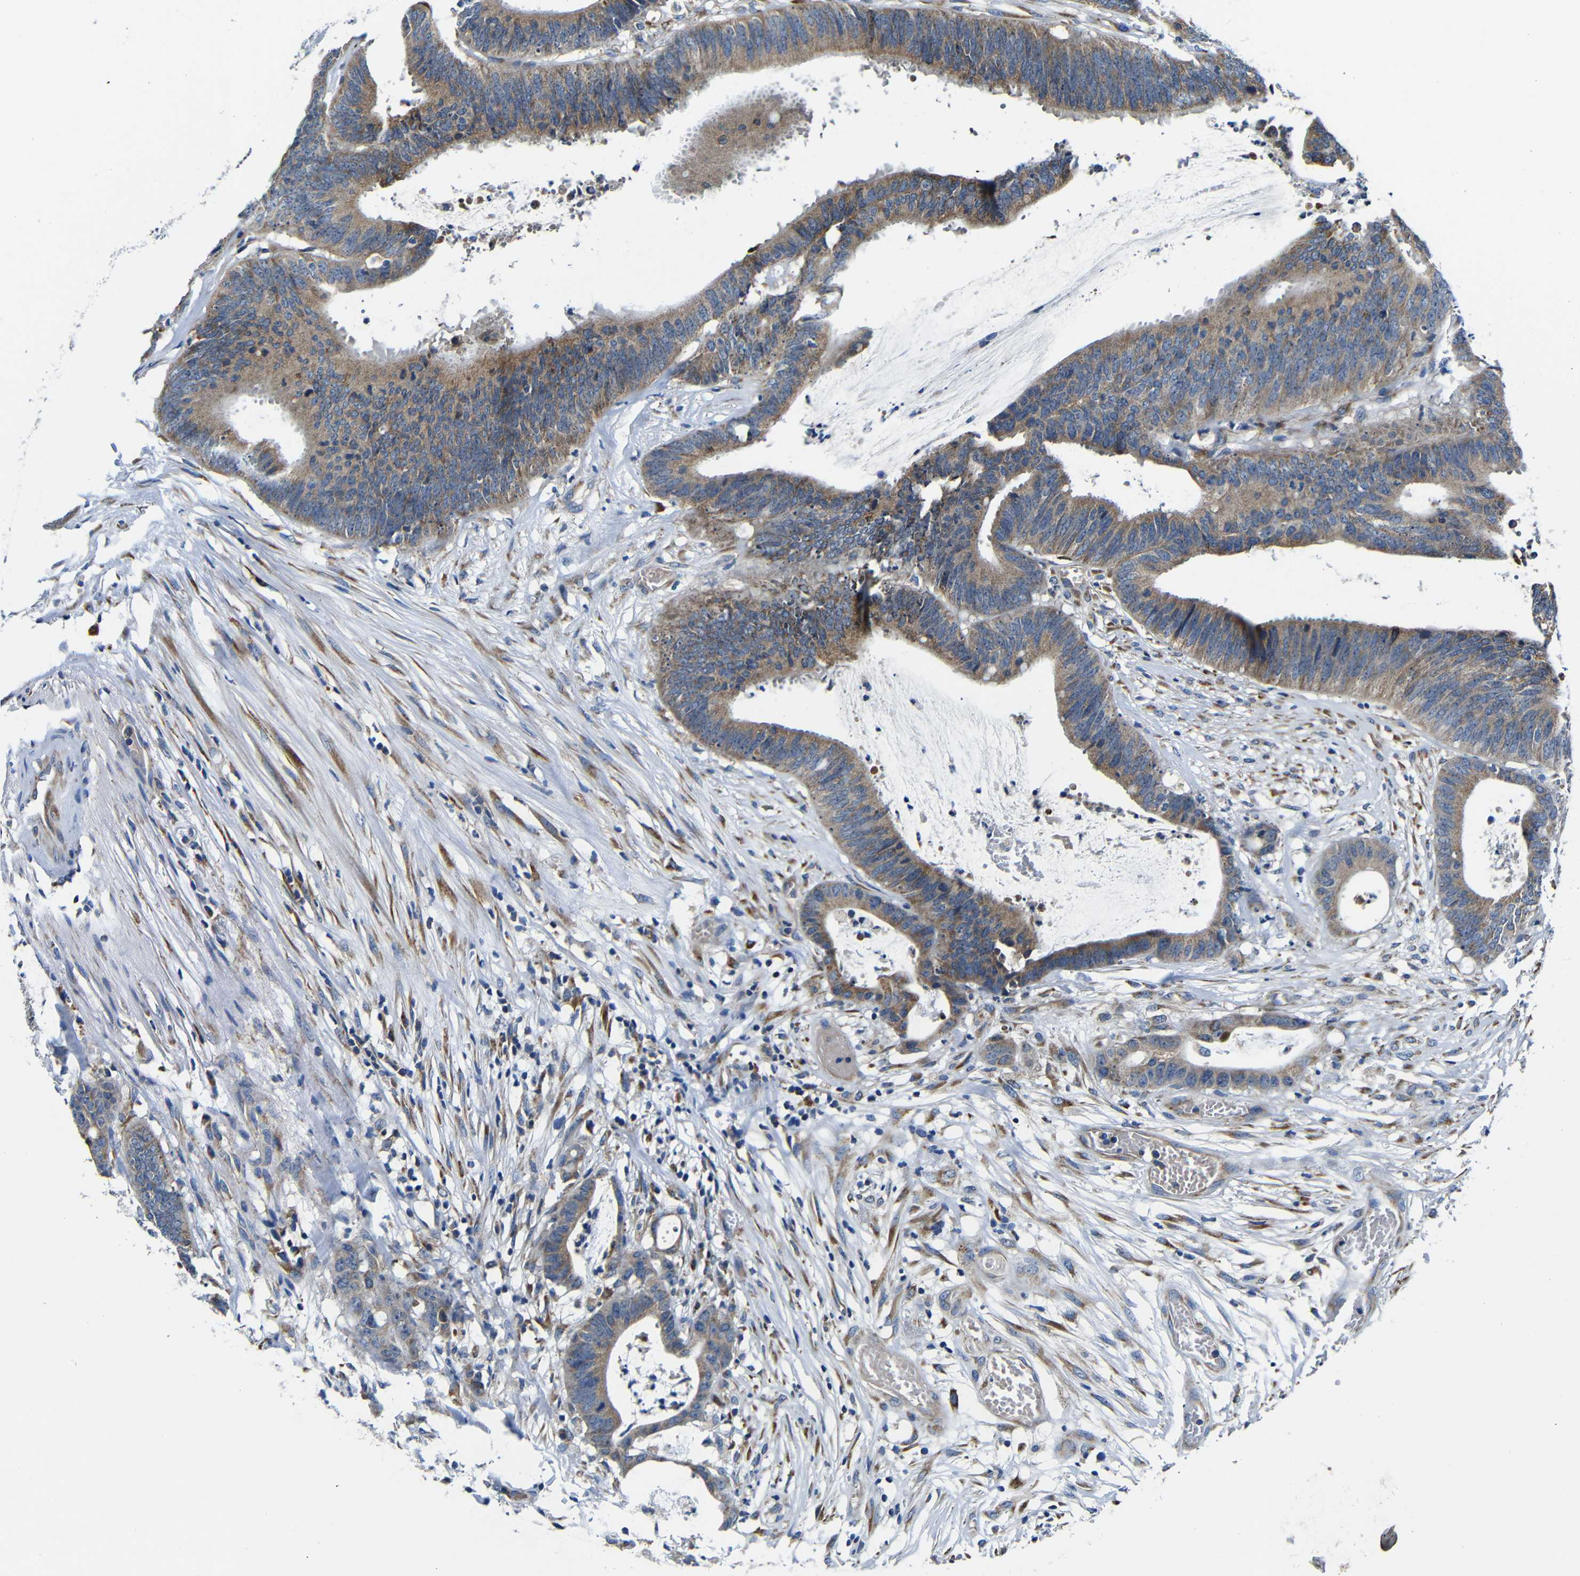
{"staining": {"intensity": "moderate", "quantity": ">75%", "location": "cytoplasmic/membranous"}, "tissue": "colorectal cancer", "cell_type": "Tumor cells", "image_type": "cancer", "snomed": [{"axis": "morphology", "description": "Adenocarcinoma, NOS"}, {"axis": "topography", "description": "Rectum"}], "caption": "Colorectal adenocarcinoma stained with DAB (3,3'-diaminobenzidine) immunohistochemistry displays medium levels of moderate cytoplasmic/membranous positivity in about >75% of tumor cells.", "gene": "FKBP14", "patient": {"sex": "female", "age": 66}}